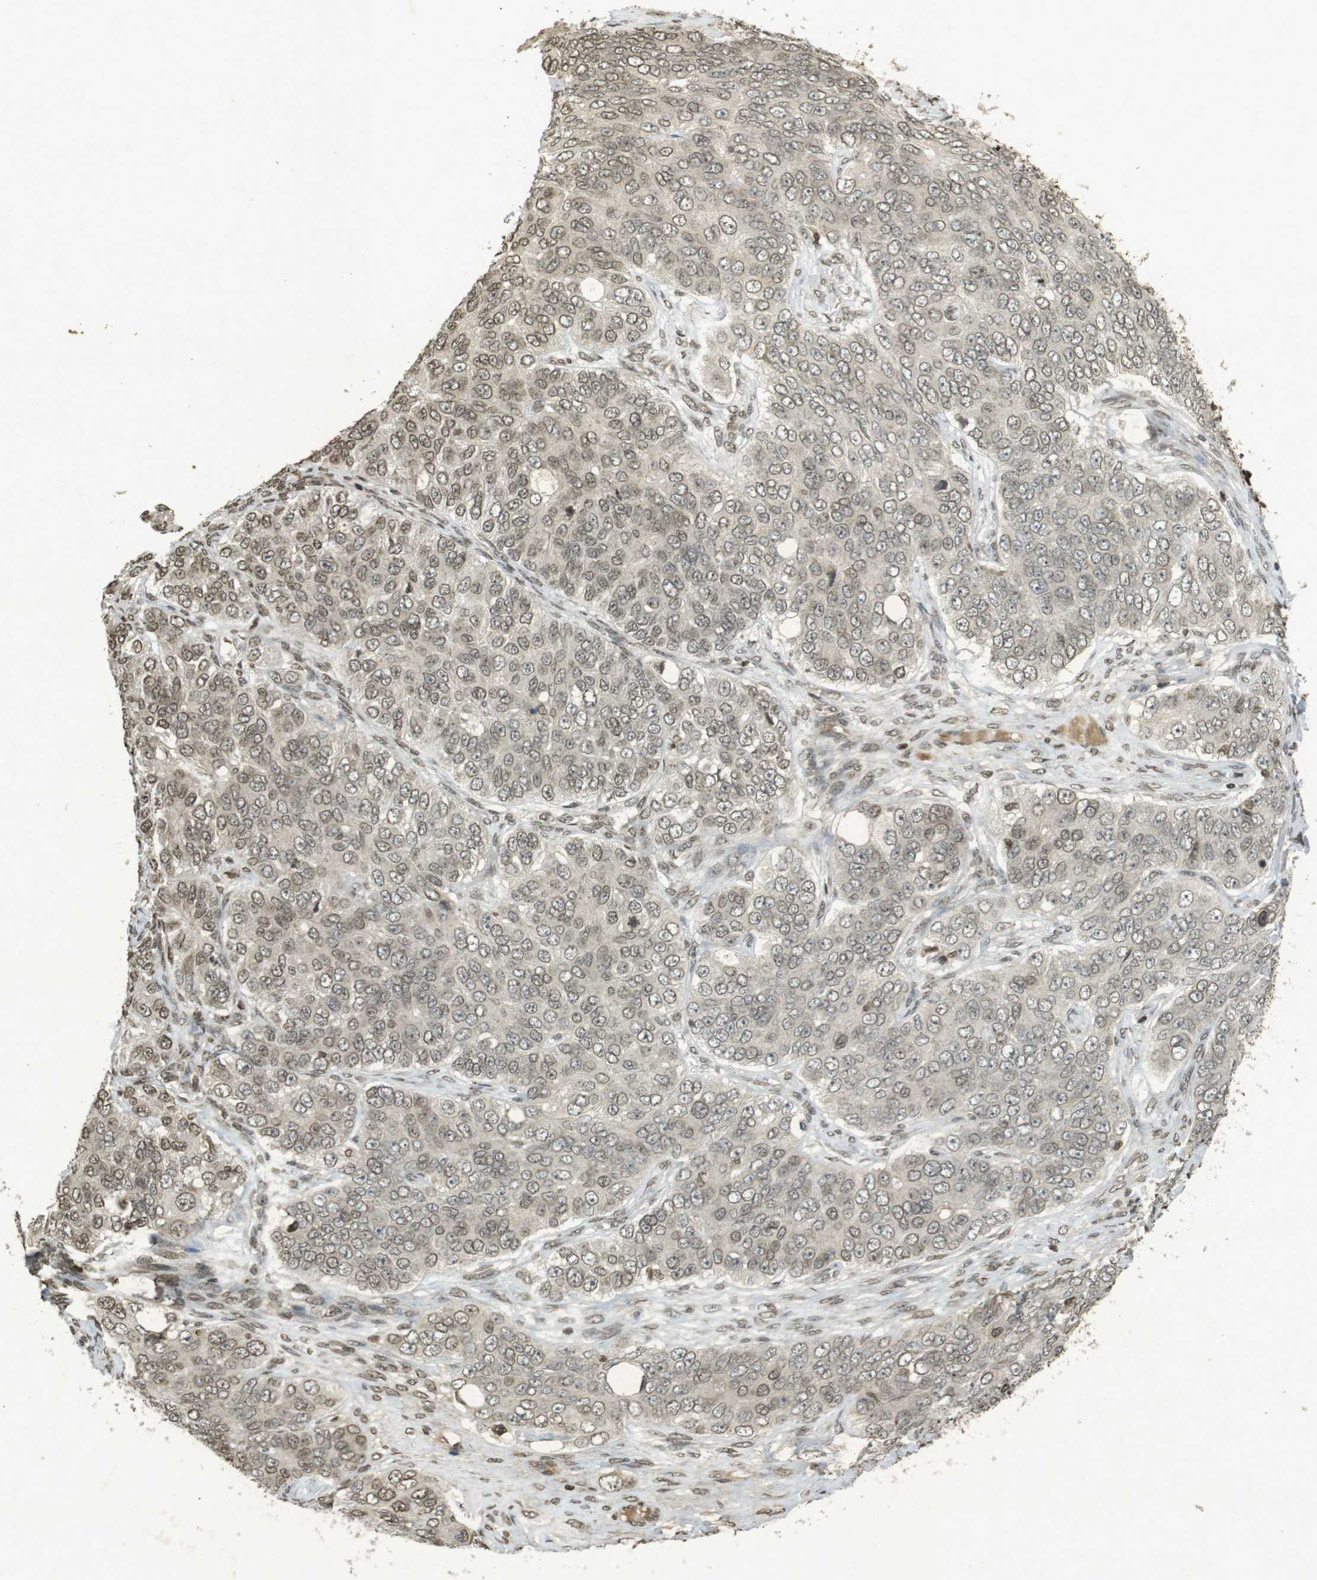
{"staining": {"intensity": "weak", "quantity": ">75%", "location": "nuclear"}, "tissue": "ovarian cancer", "cell_type": "Tumor cells", "image_type": "cancer", "snomed": [{"axis": "morphology", "description": "Carcinoma, endometroid"}, {"axis": "topography", "description": "Ovary"}], "caption": "Protein expression analysis of human ovarian endometroid carcinoma reveals weak nuclear positivity in approximately >75% of tumor cells.", "gene": "ORC4", "patient": {"sex": "female", "age": 51}}